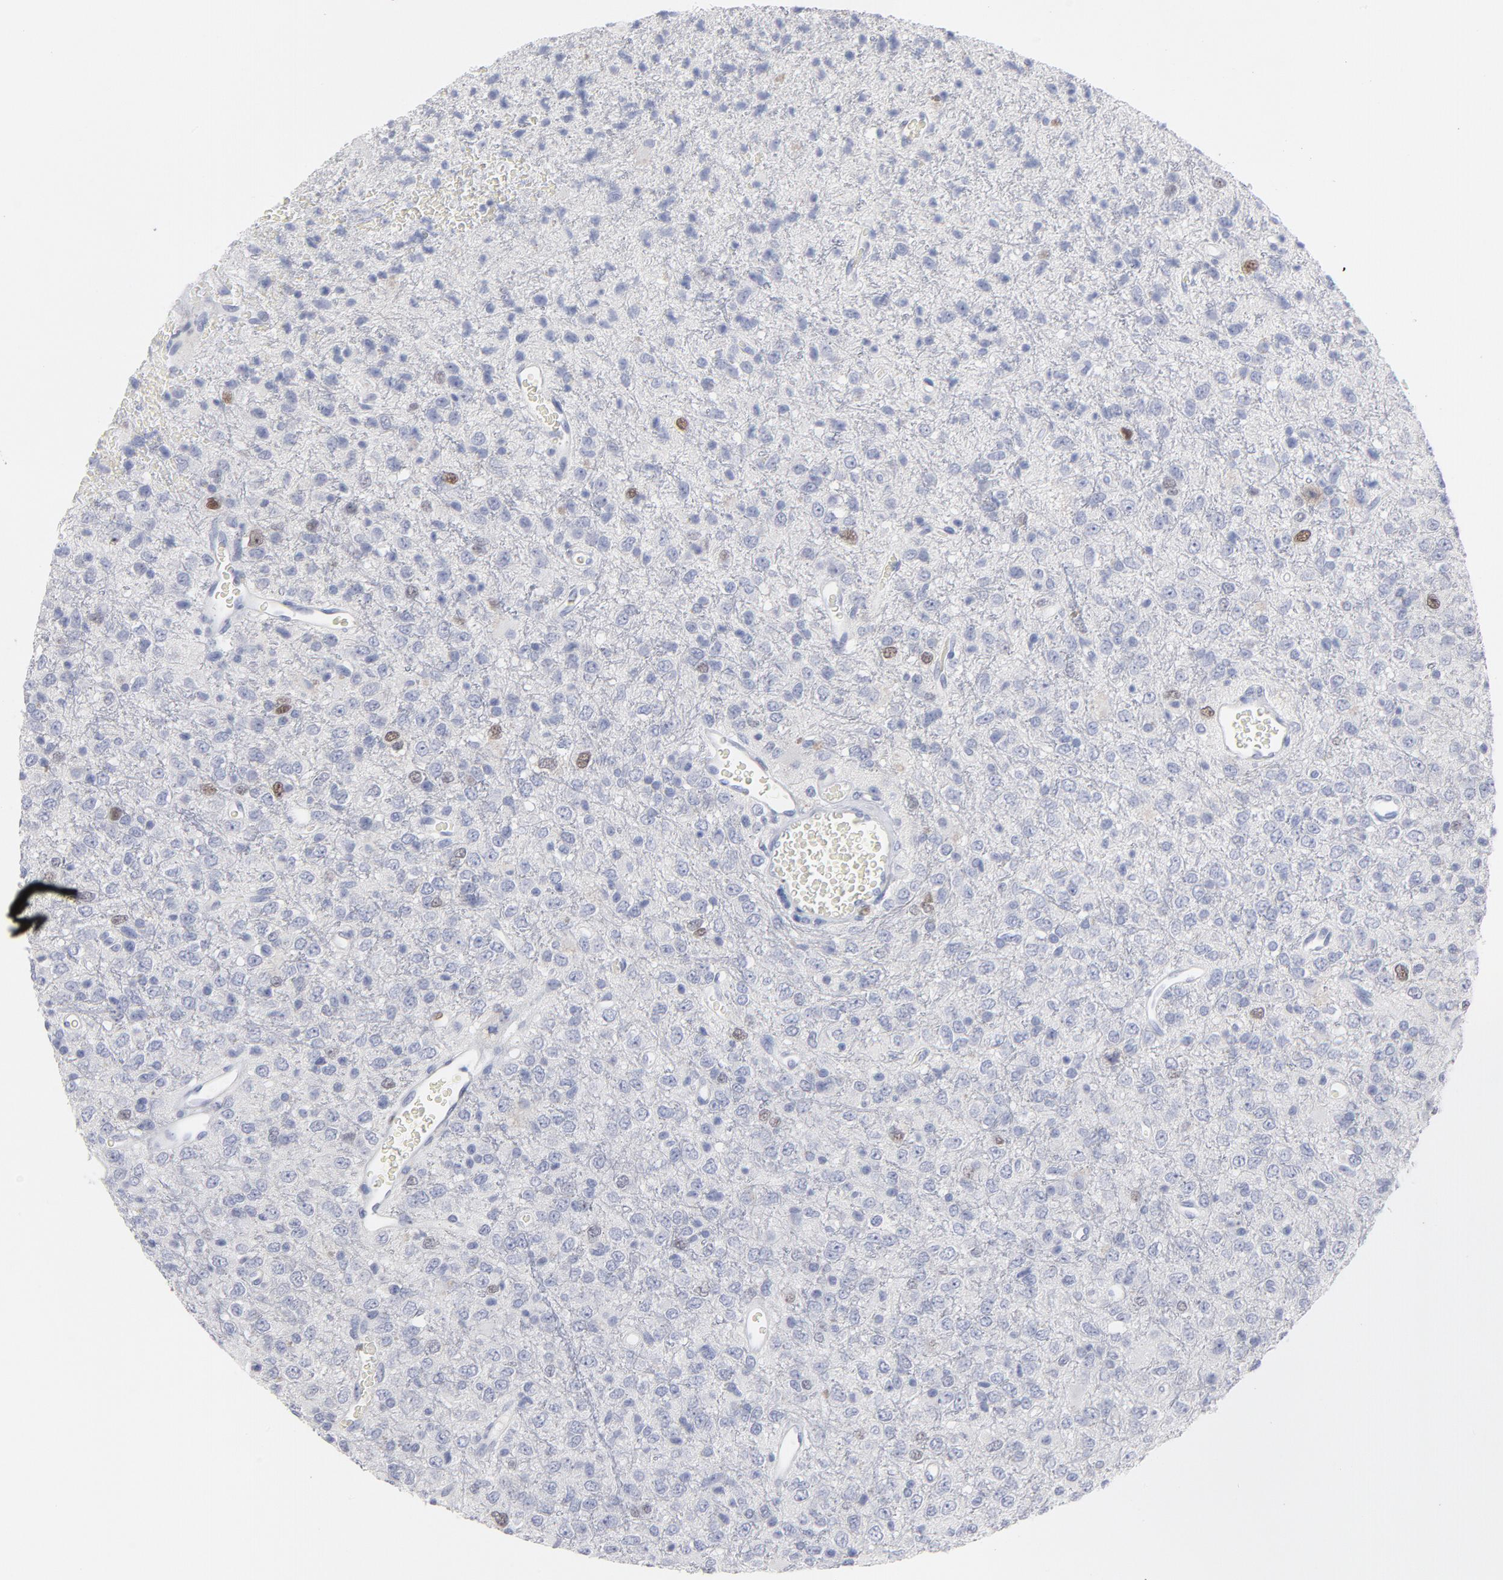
{"staining": {"intensity": "moderate", "quantity": "<25%", "location": "nuclear"}, "tissue": "glioma", "cell_type": "Tumor cells", "image_type": "cancer", "snomed": [{"axis": "morphology", "description": "Glioma, malignant, High grade"}, {"axis": "topography", "description": "pancreas cauda"}], "caption": "Approximately <25% of tumor cells in malignant glioma (high-grade) display moderate nuclear protein staining as visualized by brown immunohistochemical staining.", "gene": "MCM7", "patient": {"sex": "male", "age": 60}}